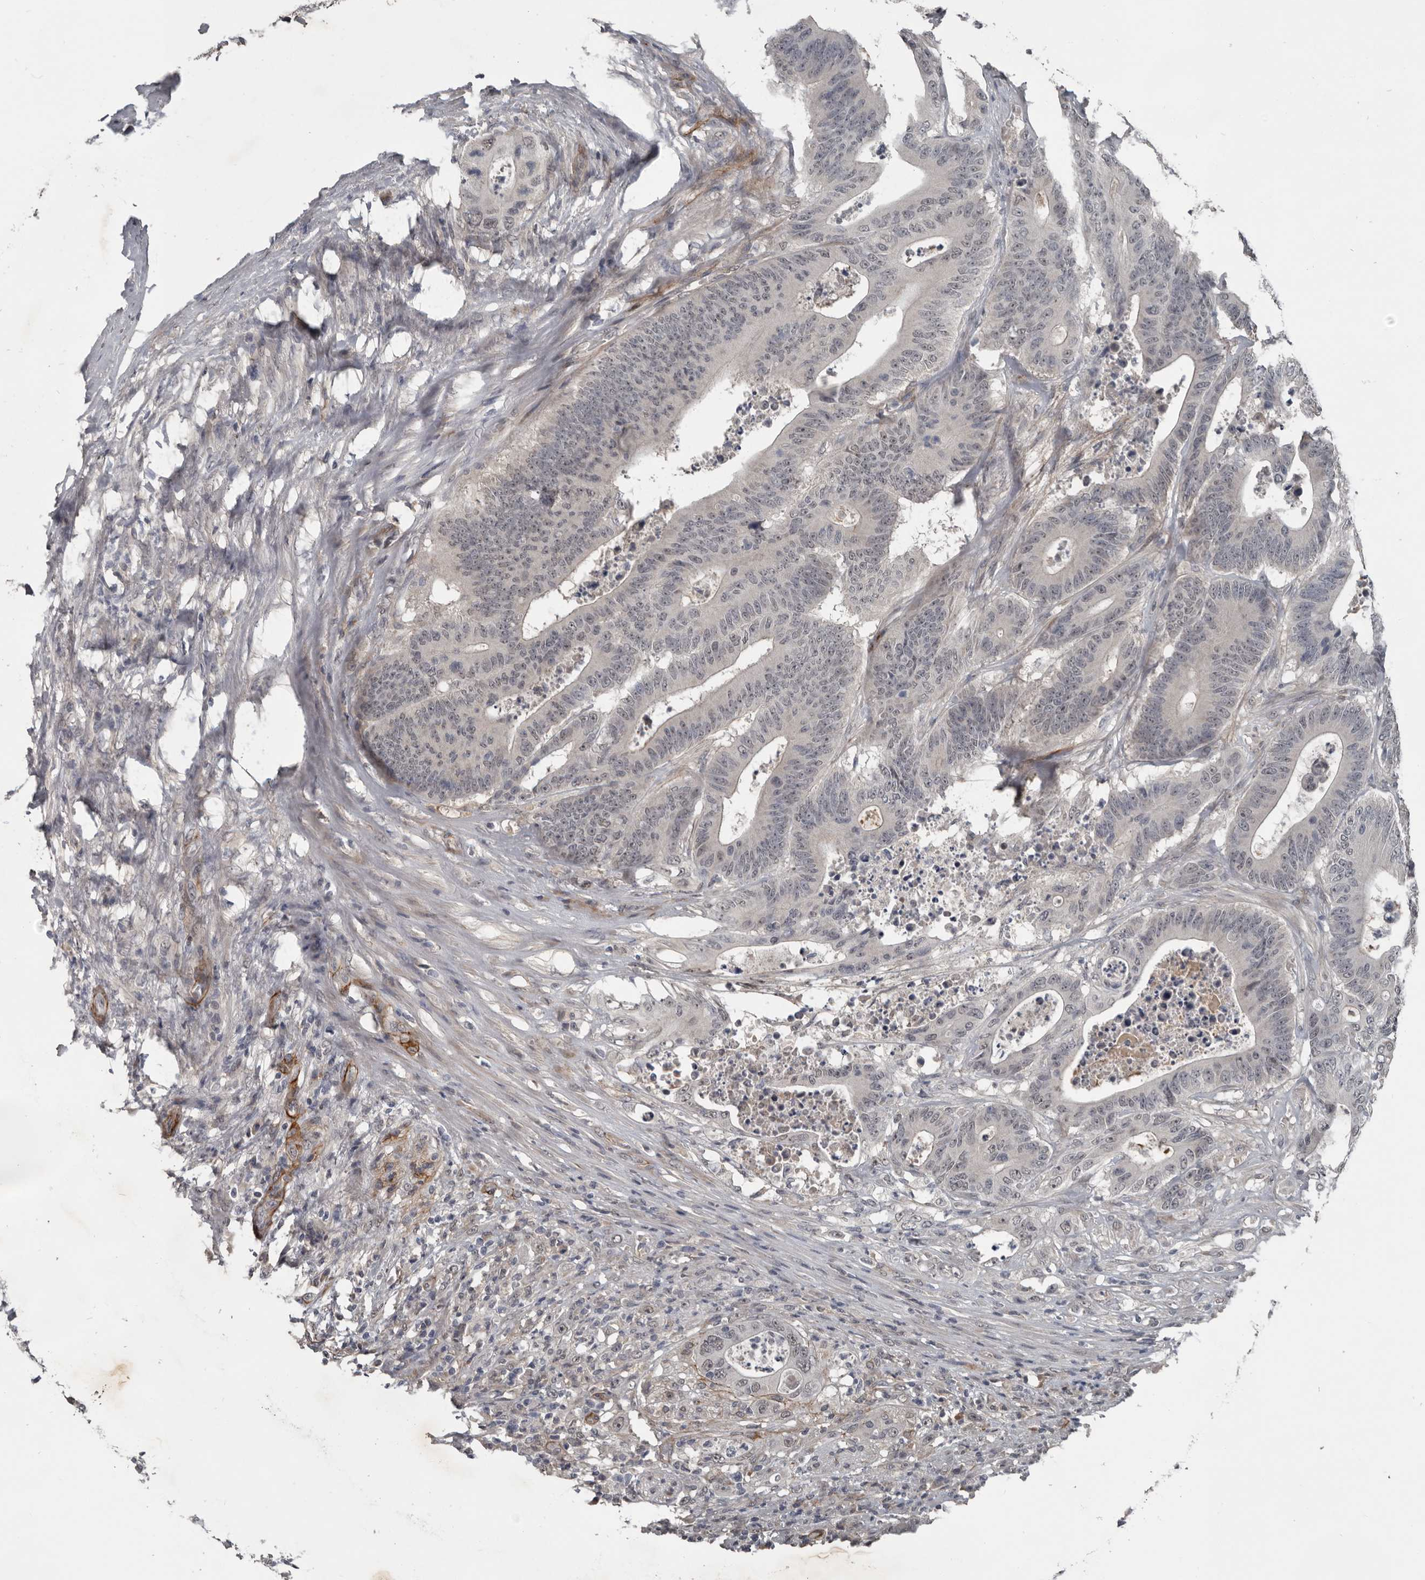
{"staining": {"intensity": "negative", "quantity": "none", "location": "none"}, "tissue": "colorectal cancer", "cell_type": "Tumor cells", "image_type": "cancer", "snomed": [{"axis": "morphology", "description": "Adenocarcinoma, NOS"}, {"axis": "topography", "description": "Colon"}], "caption": "An image of human colorectal adenocarcinoma is negative for staining in tumor cells.", "gene": "C1orf216", "patient": {"sex": "male", "age": 83}}